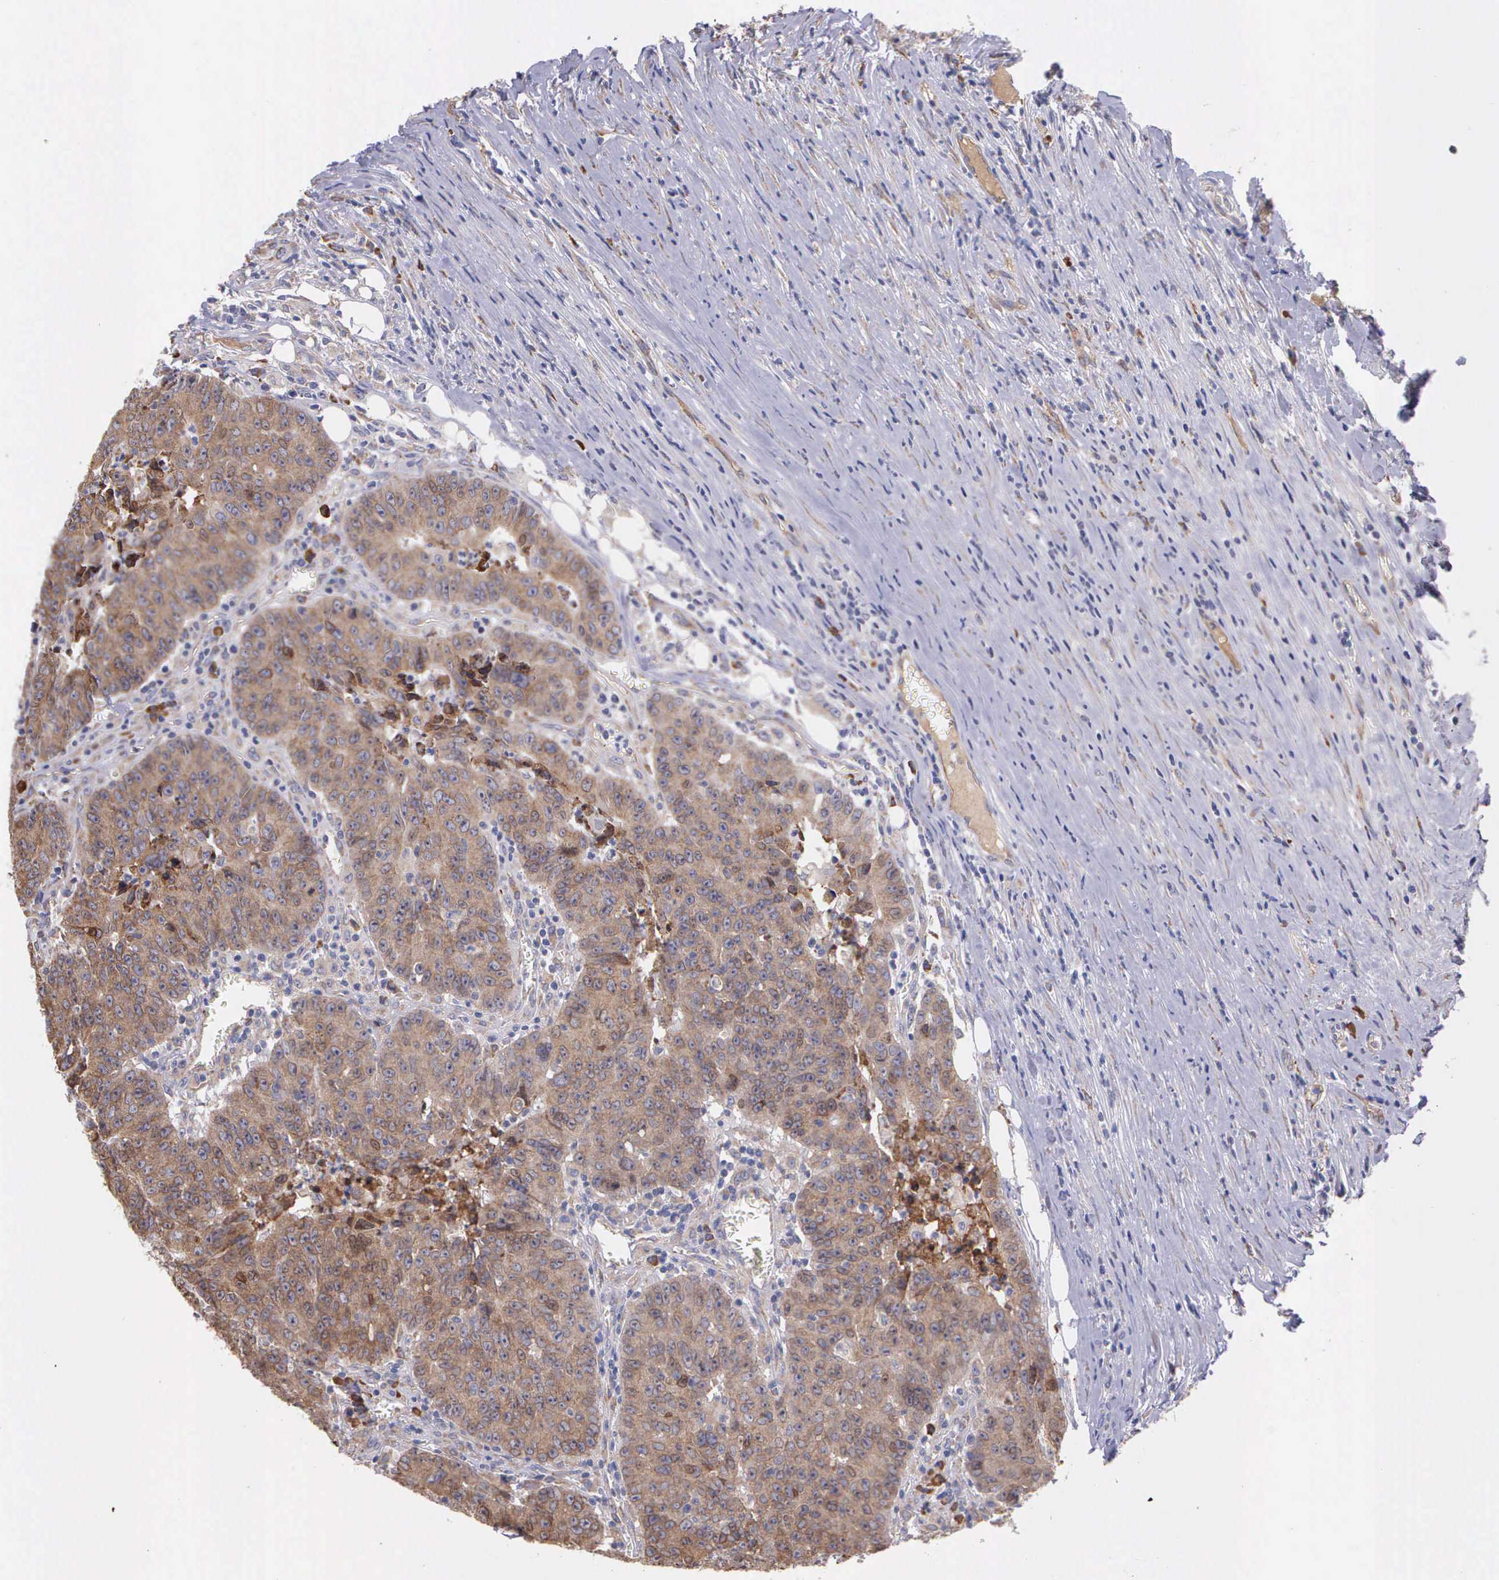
{"staining": {"intensity": "moderate", "quantity": ">75%", "location": "cytoplasmic/membranous"}, "tissue": "colorectal cancer", "cell_type": "Tumor cells", "image_type": "cancer", "snomed": [{"axis": "morphology", "description": "Adenocarcinoma, NOS"}, {"axis": "topography", "description": "Colon"}], "caption": "DAB (3,3'-diaminobenzidine) immunohistochemical staining of adenocarcinoma (colorectal) exhibits moderate cytoplasmic/membranous protein staining in approximately >75% of tumor cells.", "gene": "ZC3H12B", "patient": {"sex": "female", "age": 53}}